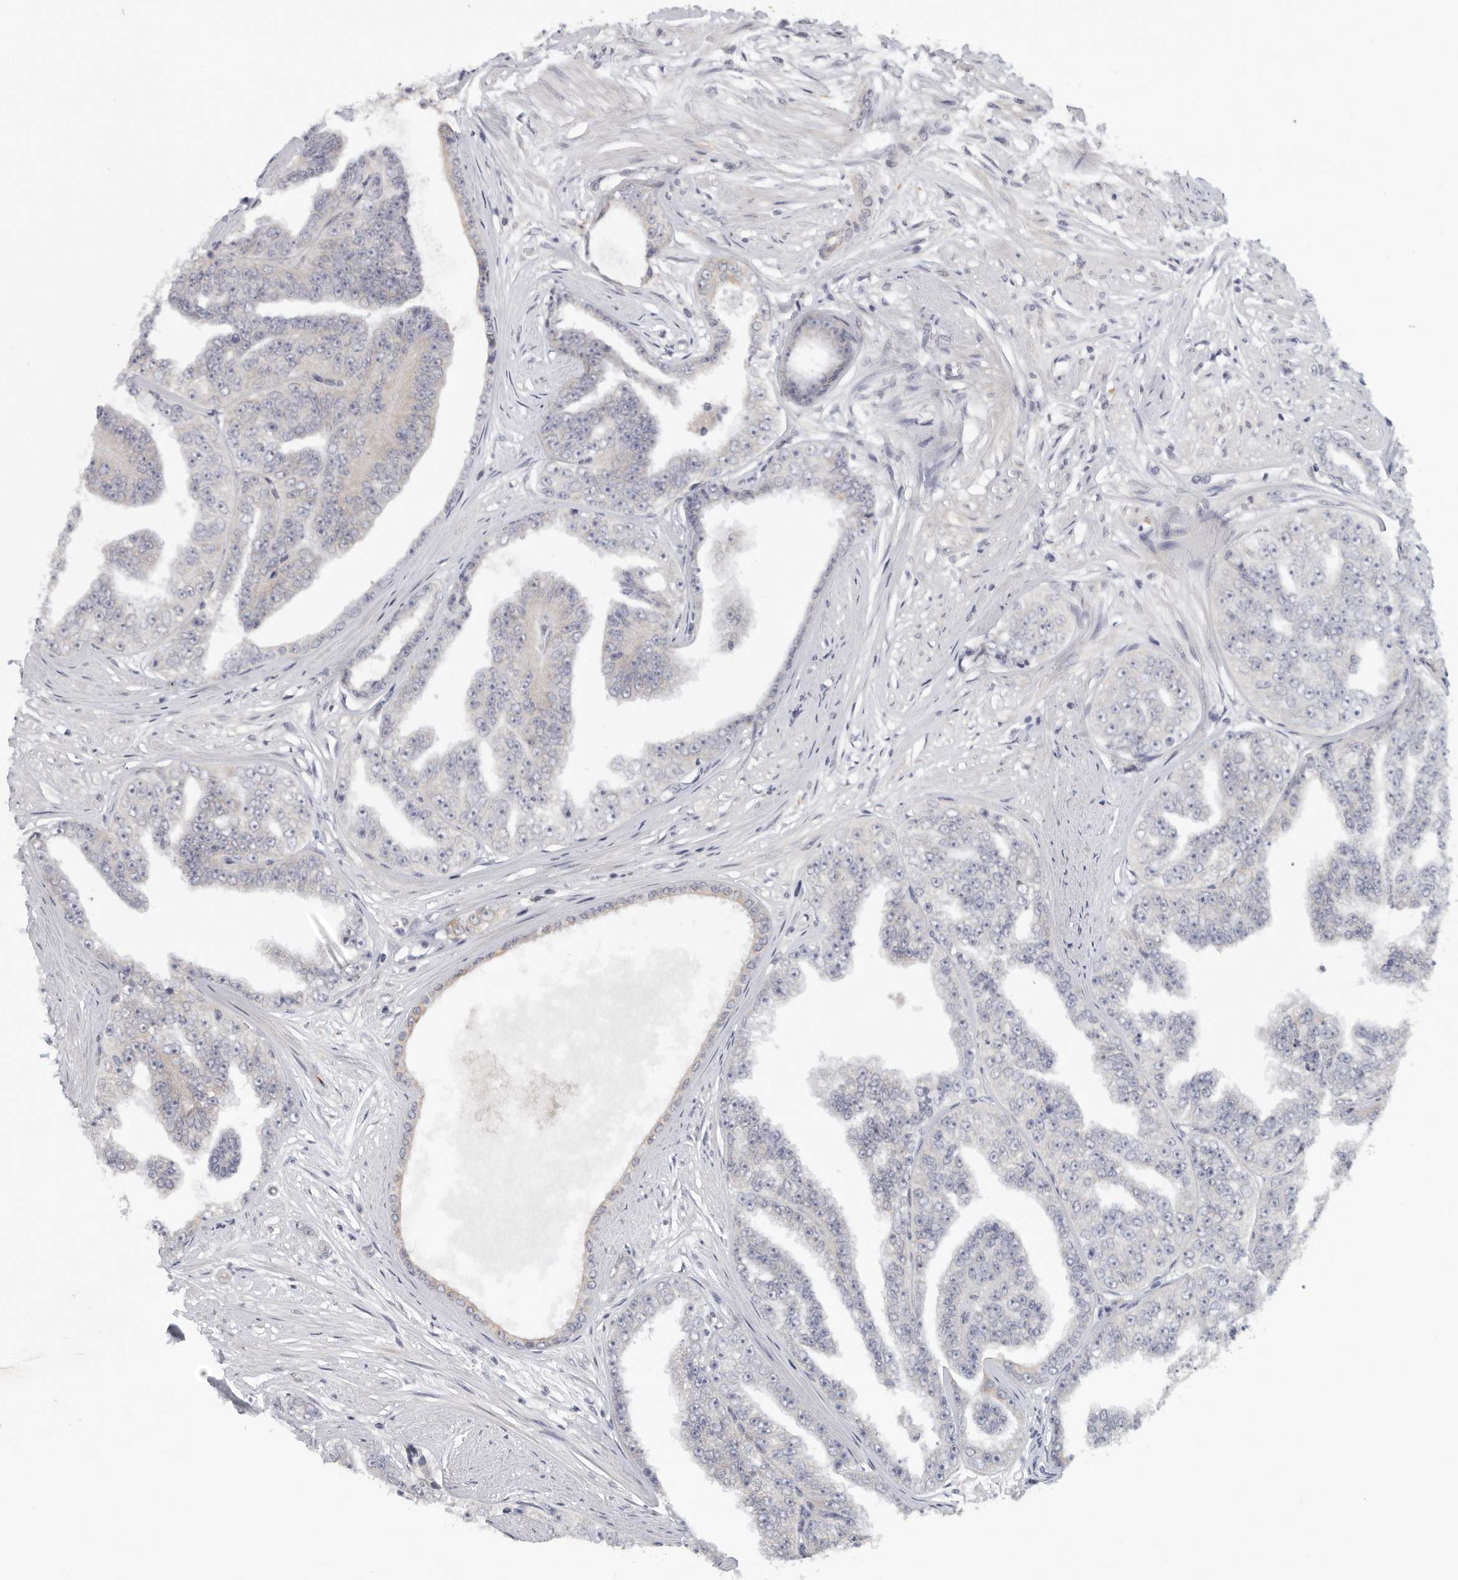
{"staining": {"intensity": "negative", "quantity": "none", "location": "none"}, "tissue": "prostate cancer", "cell_type": "Tumor cells", "image_type": "cancer", "snomed": [{"axis": "morphology", "description": "Adenocarcinoma, High grade"}, {"axis": "topography", "description": "Prostate"}], "caption": "Tumor cells show no significant staining in adenocarcinoma (high-grade) (prostate). (Immunohistochemistry, brightfield microscopy, high magnification).", "gene": "BCAP29", "patient": {"sex": "male", "age": 71}}